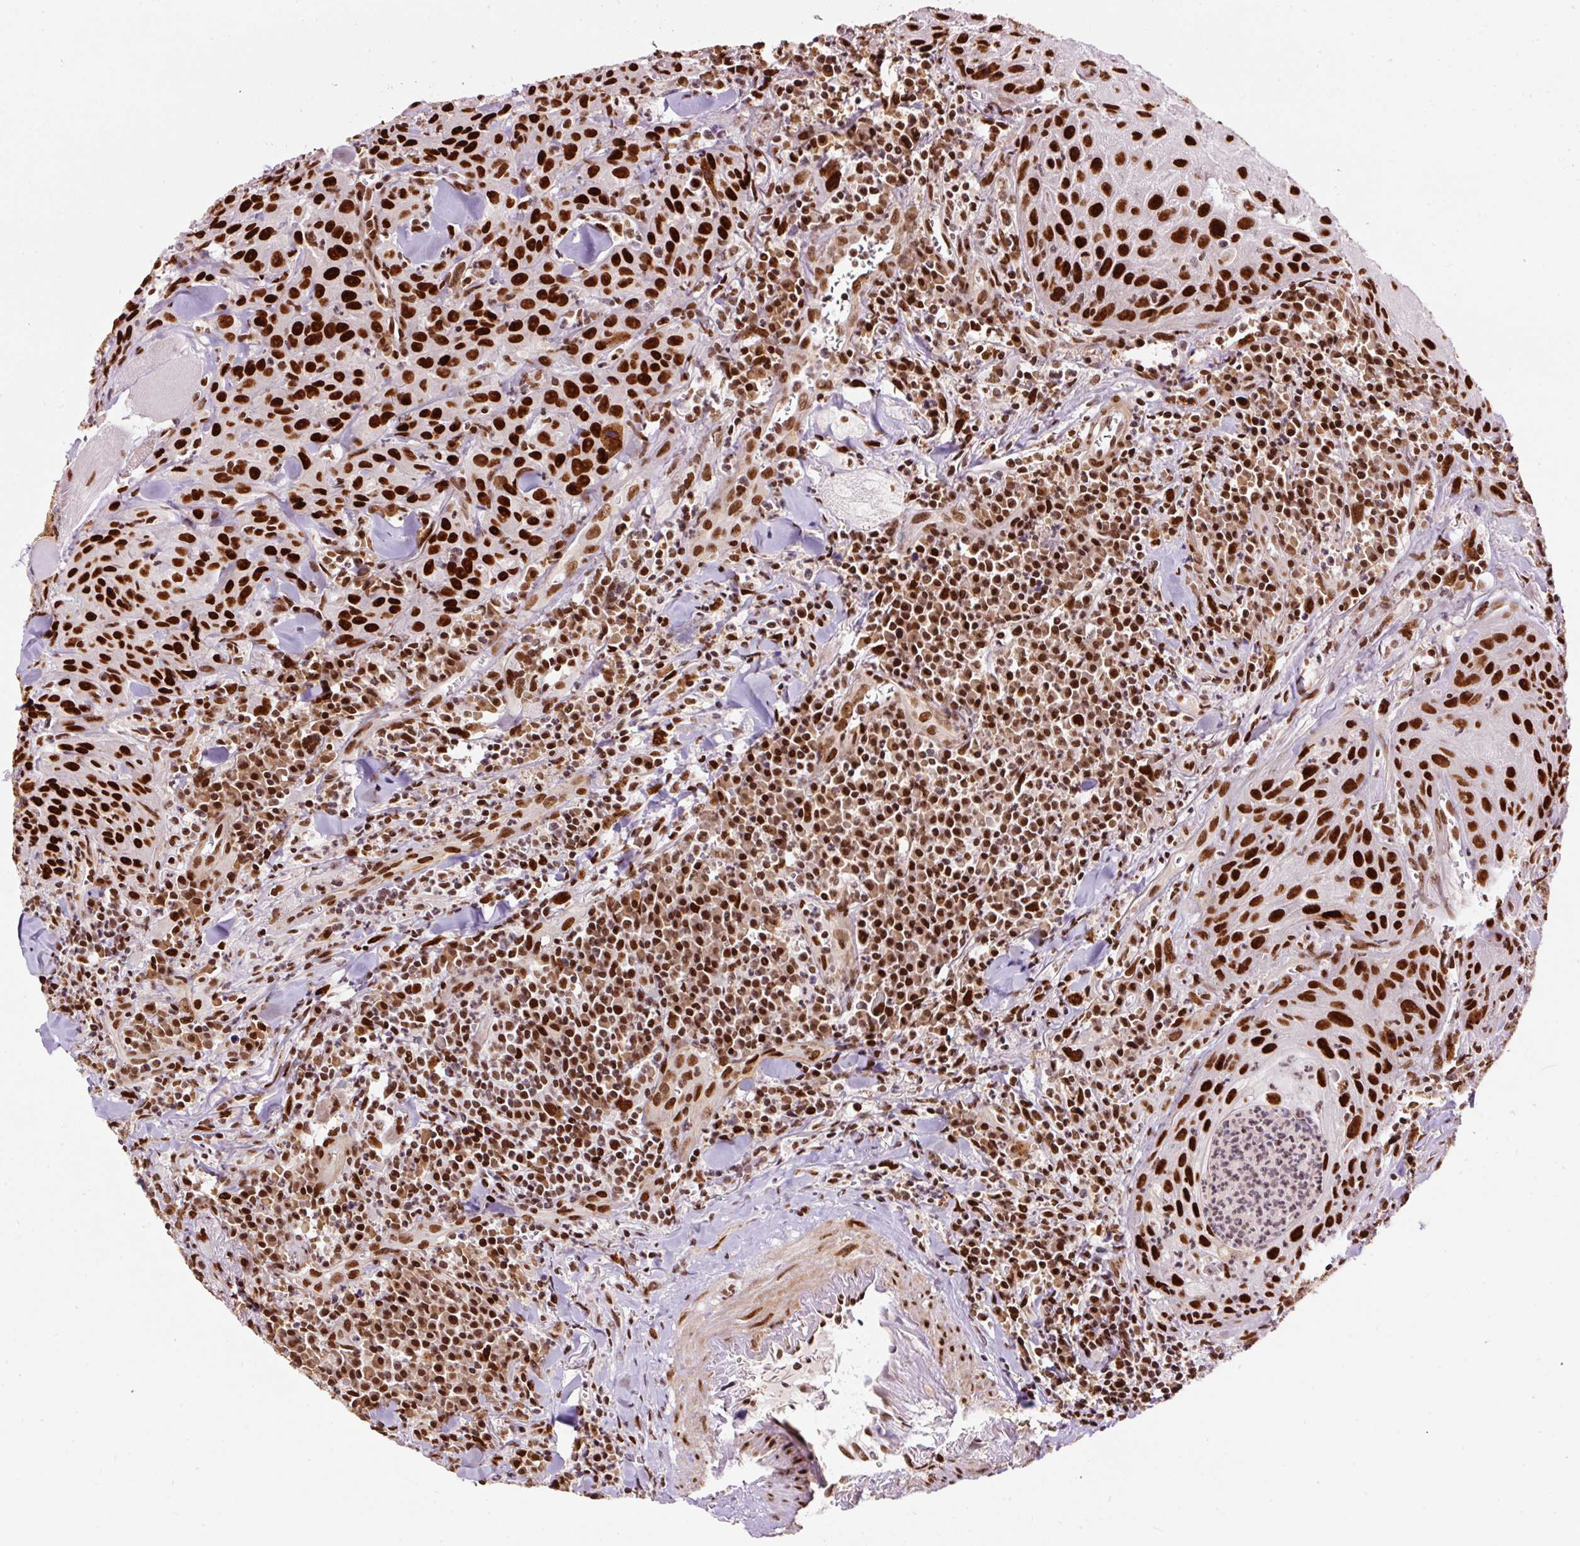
{"staining": {"intensity": "strong", "quantity": ">75%", "location": "nuclear"}, "tissue": "head and neck cancer", "cell_type": "Tumor cells", "image_type": "cancer", "snomed": [{"axis": "morphology", "description": "Normal tissue, NOS"}, {"axis": "morphology", "description": "Squamous cell carcinoma, NOS"}, {"axis": "topography", "description": "Oral tissue"}, {"axis": "topography", "description": "Head-Neck"}], "caption": "High-magnification brightfield microscopy of head and neck squamous cell carcinoma stained with DAB (3,3'-diaminobenzidine) (brown) and counterstained with hematoxylin (blue). tumor cells exhibit strong nuclear expression is present in about>75% of cells.", "gene": "HNRNPC", "patient": {"sex": "female", "age": 70}}